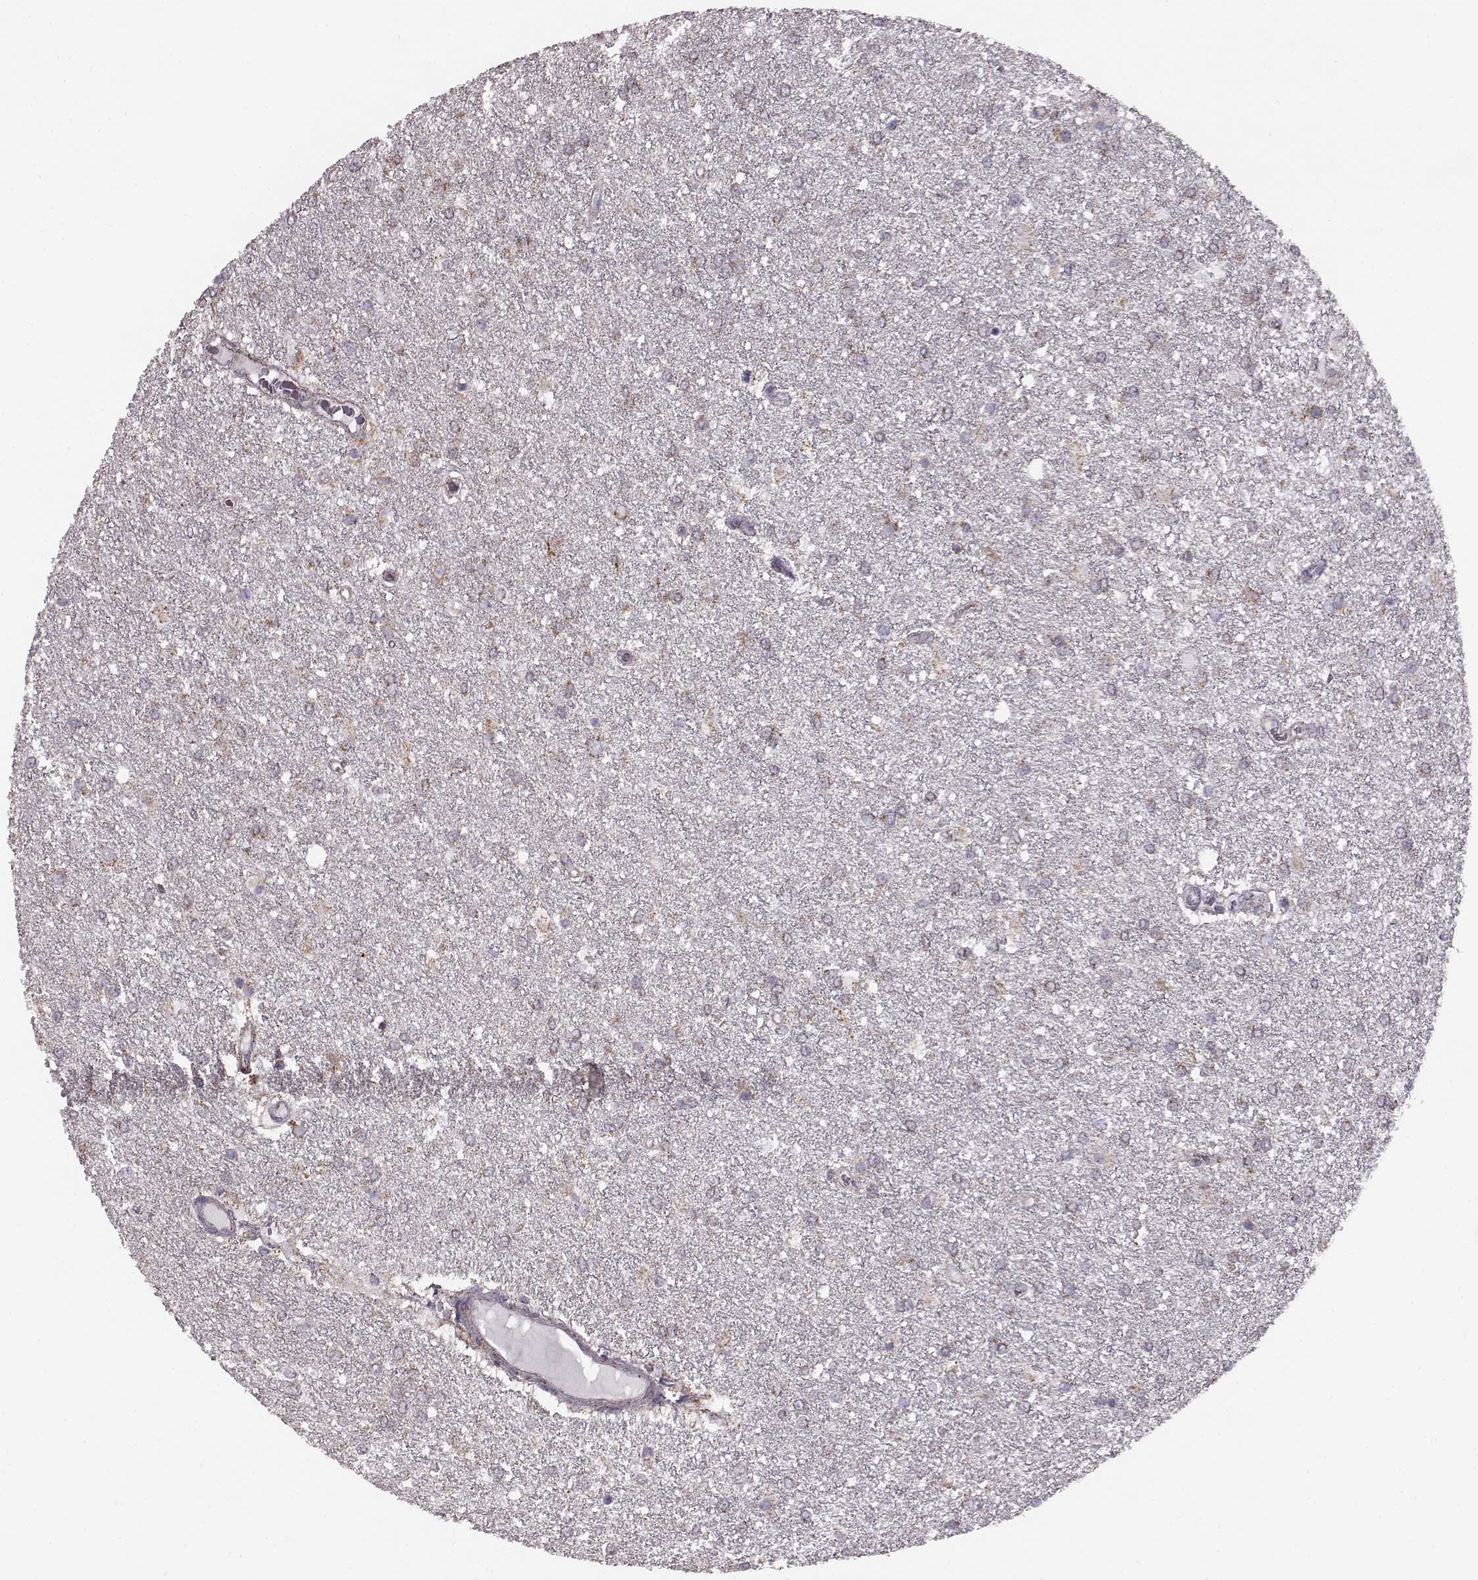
{"staining": {"intensity": "weak", "quantity": "25%-75%", "location": "cytoplasmic/membranous"}, "tissue": "glioma", "cell_type": "Tumor cells", "image_type": "cancer", "snomed": [{"axis": "morphology", "description": "Glioma, malignant, High grade"}, {"axis": "topography", "description": "Brain"}], "caption": "Immunohistochemical staining of glioma displays low levels of weak cytoplasmic/membranous staining in about 25%-75% of tumor cells.", "gene": "FAM8A1", "patient": {"sex": "female", "age": 61}}